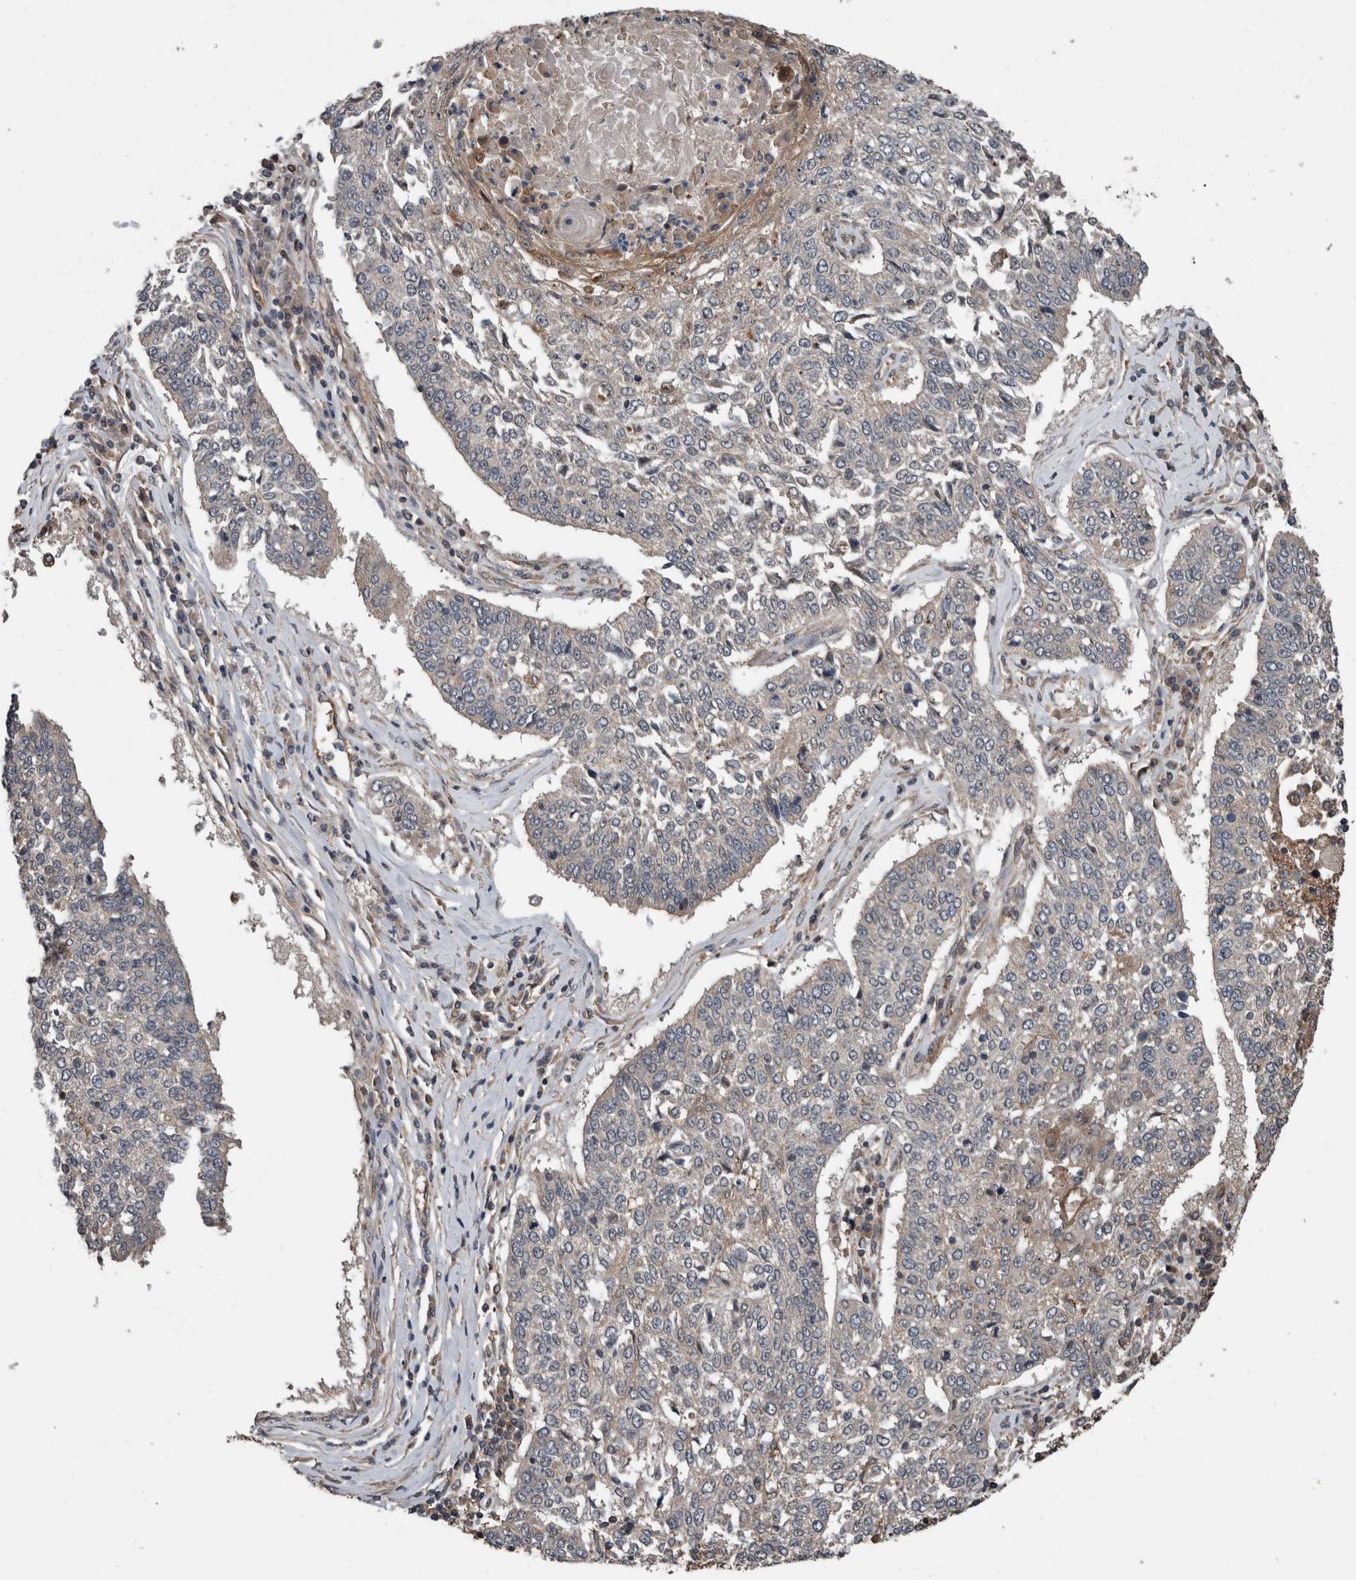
{"staining": {"intensity": "negative", "quantity": "none", "location": "none"}, "tissue": "lung cancer", "cell_type": "Tumor cells", "image_type": "cancer", "snomed": [{"axis": "morphology", "description": "Normal tissue, NOS"}, {"axis": "morphology", "description": "Squamous cell carcinoma, NOS"}, {"axis": "topography", "description": "Cartilage tissue"}, {"axis": "topography", "description": "Bronchus"}, {"axis": "topography", "description": "Lung"}, {"axis": "topography", "description": "Peripheral nerve tissue"}], "caption": "IHC of lung cancer (squamous cell carcinoma) displays no expression in tumor cells.", "gene": "RIOK3", "patient": {"sex": "female", "age": 49}}